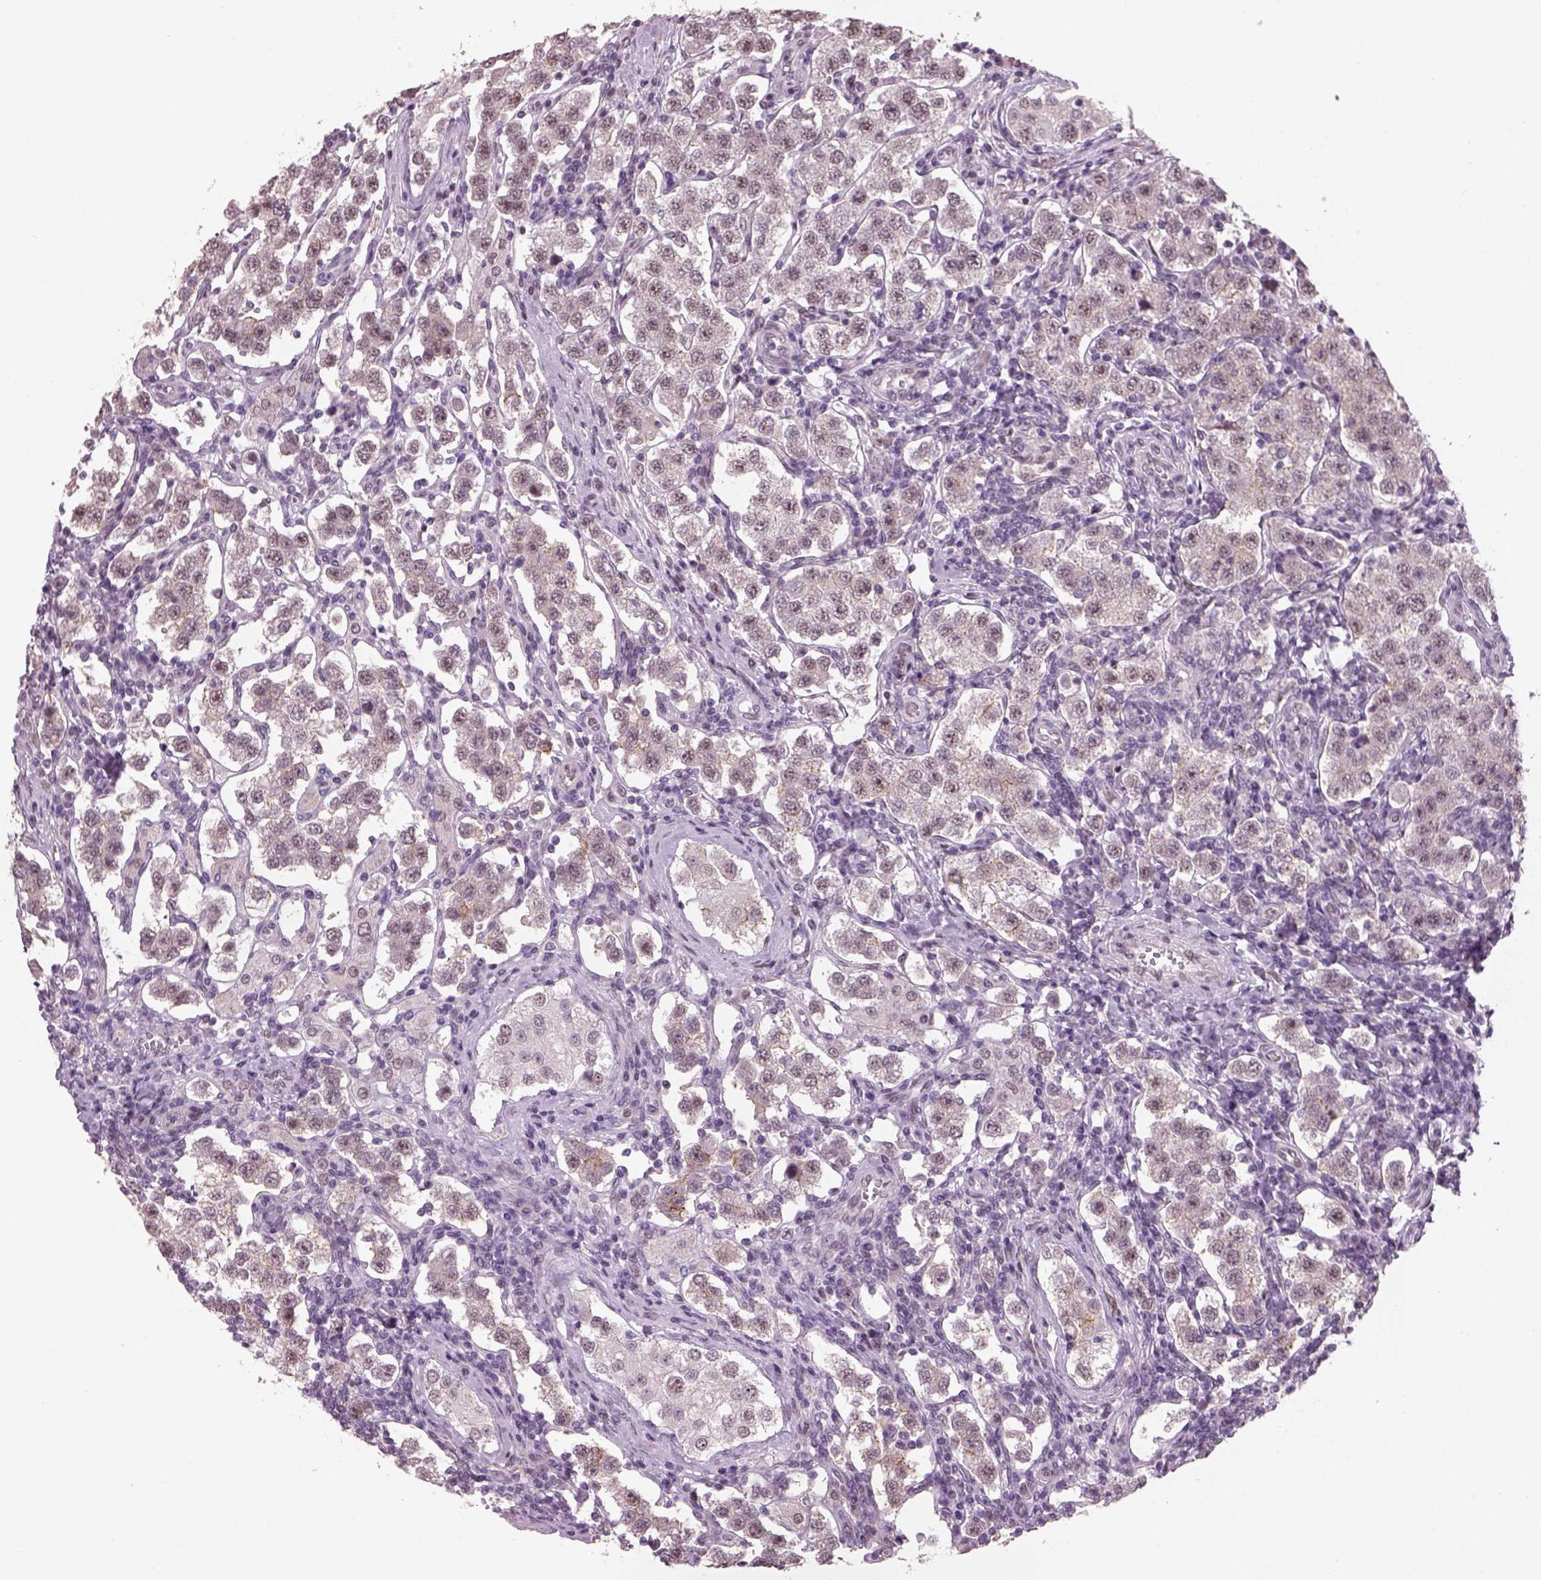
{"staining": {"intensity": "negative", "quantity": "none", "location": "none"}, "tissue": "testis cancer", "cell_type": "Tumor cells", "image_type": "cancer", "snomed": [{"axis": "morphology", "description": "Seminoma, NOS"}, {"axis": "topography", "description": "Testis"}], "caption": "Immunohistochemical staining of human testis seminoma exhibits no significant positivity in tumor cells.", "gene": "NAT8", "patient": {"sex": "male", "age": 37}}